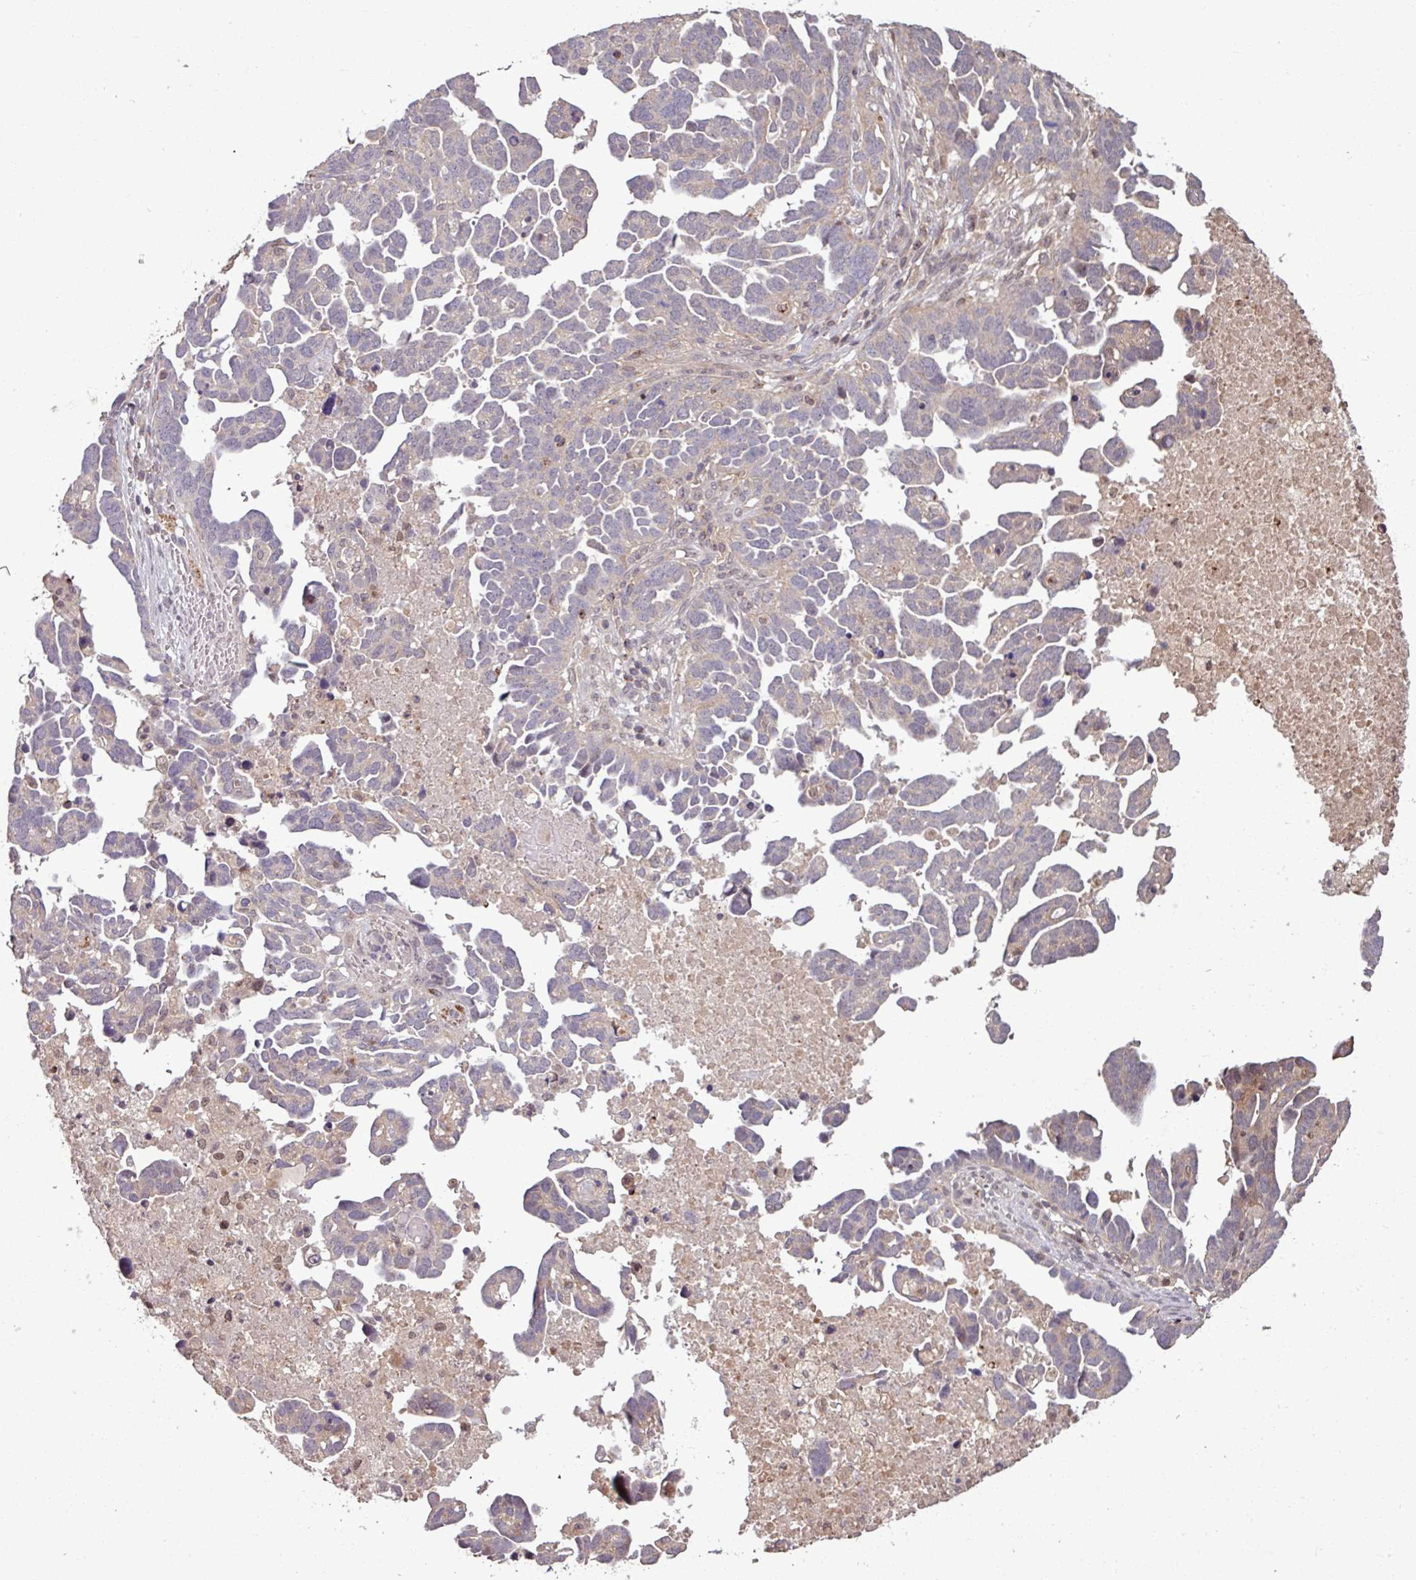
{"staining": {"intensity": "negative", "quantity": "none", "location": "none"}, "tissue": "ovarian cancer", "cell_type": "Tumor cells", "image_type": "cancer", "snomed": [{"axis": "morphology", "description": "Cystadenocarcinoma, serous, NOS"}, {"axis": "topography", "description": "Ovary"}], "caption": "DAB (3,3'-diaminobenzidine) immunohistochemical staining of human ovarian cancer (serous cystadenocarcinoma) displays no significant staining in tumor cells. The staining is performed using DAB brown chromogen with nuclei counter-stained in using hematoxylin.", "gene": "OR6B1", "patient": {"sex": "female", "age": 54}}